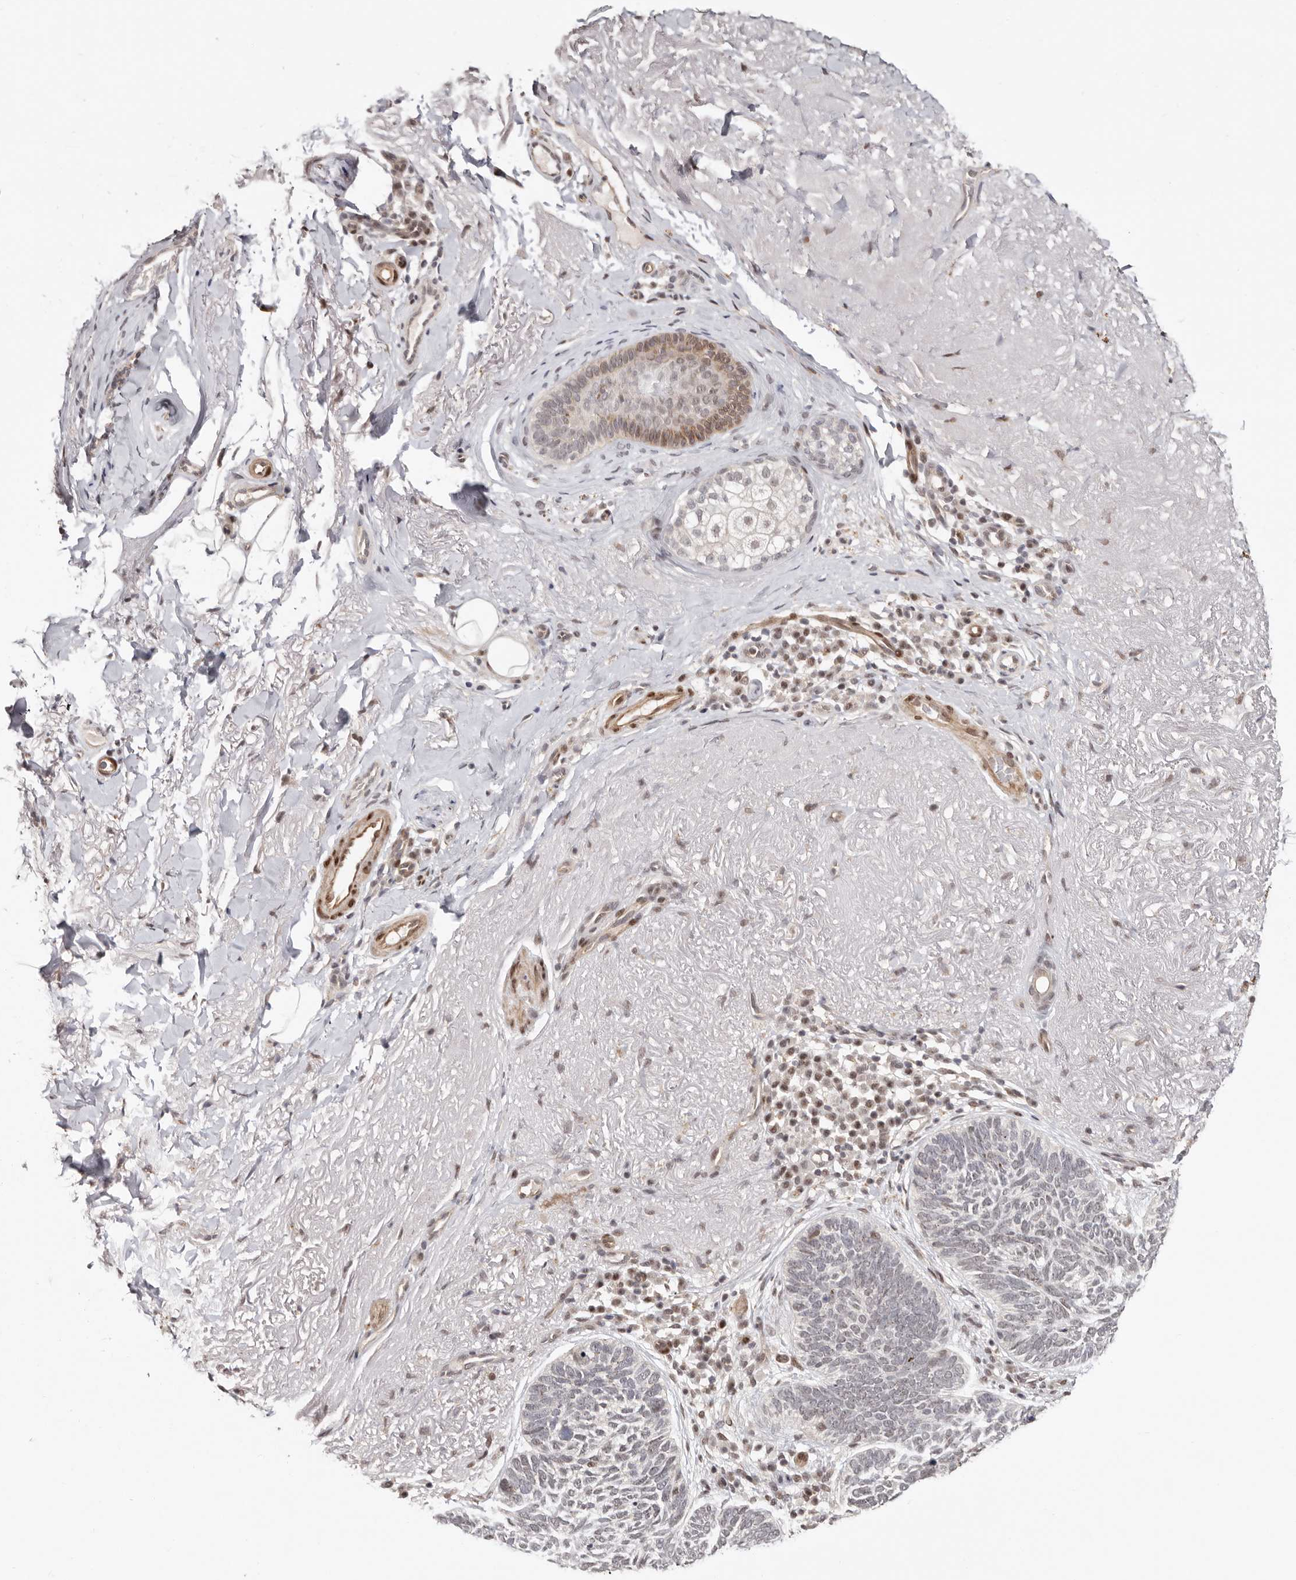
{"staining": {"intensity": "weak", "quantity": "<25%", "location": "nuclear"}, "tissue": "skin cancer", "cell_type": "Tumor cells", "image_type": "cancer", "snomed": [{"axis": "morphology", "description": "Basal cell carcinoma"}, {"axis": "topography", "description": "Skin"}], "caption": "This is an immunohistochemistry micrograph of basal cell carcinoma (skin). There is no positivity in tumor cells.", "gene": "SMAD7", "patient": {"sex": "female", "age": 85}}